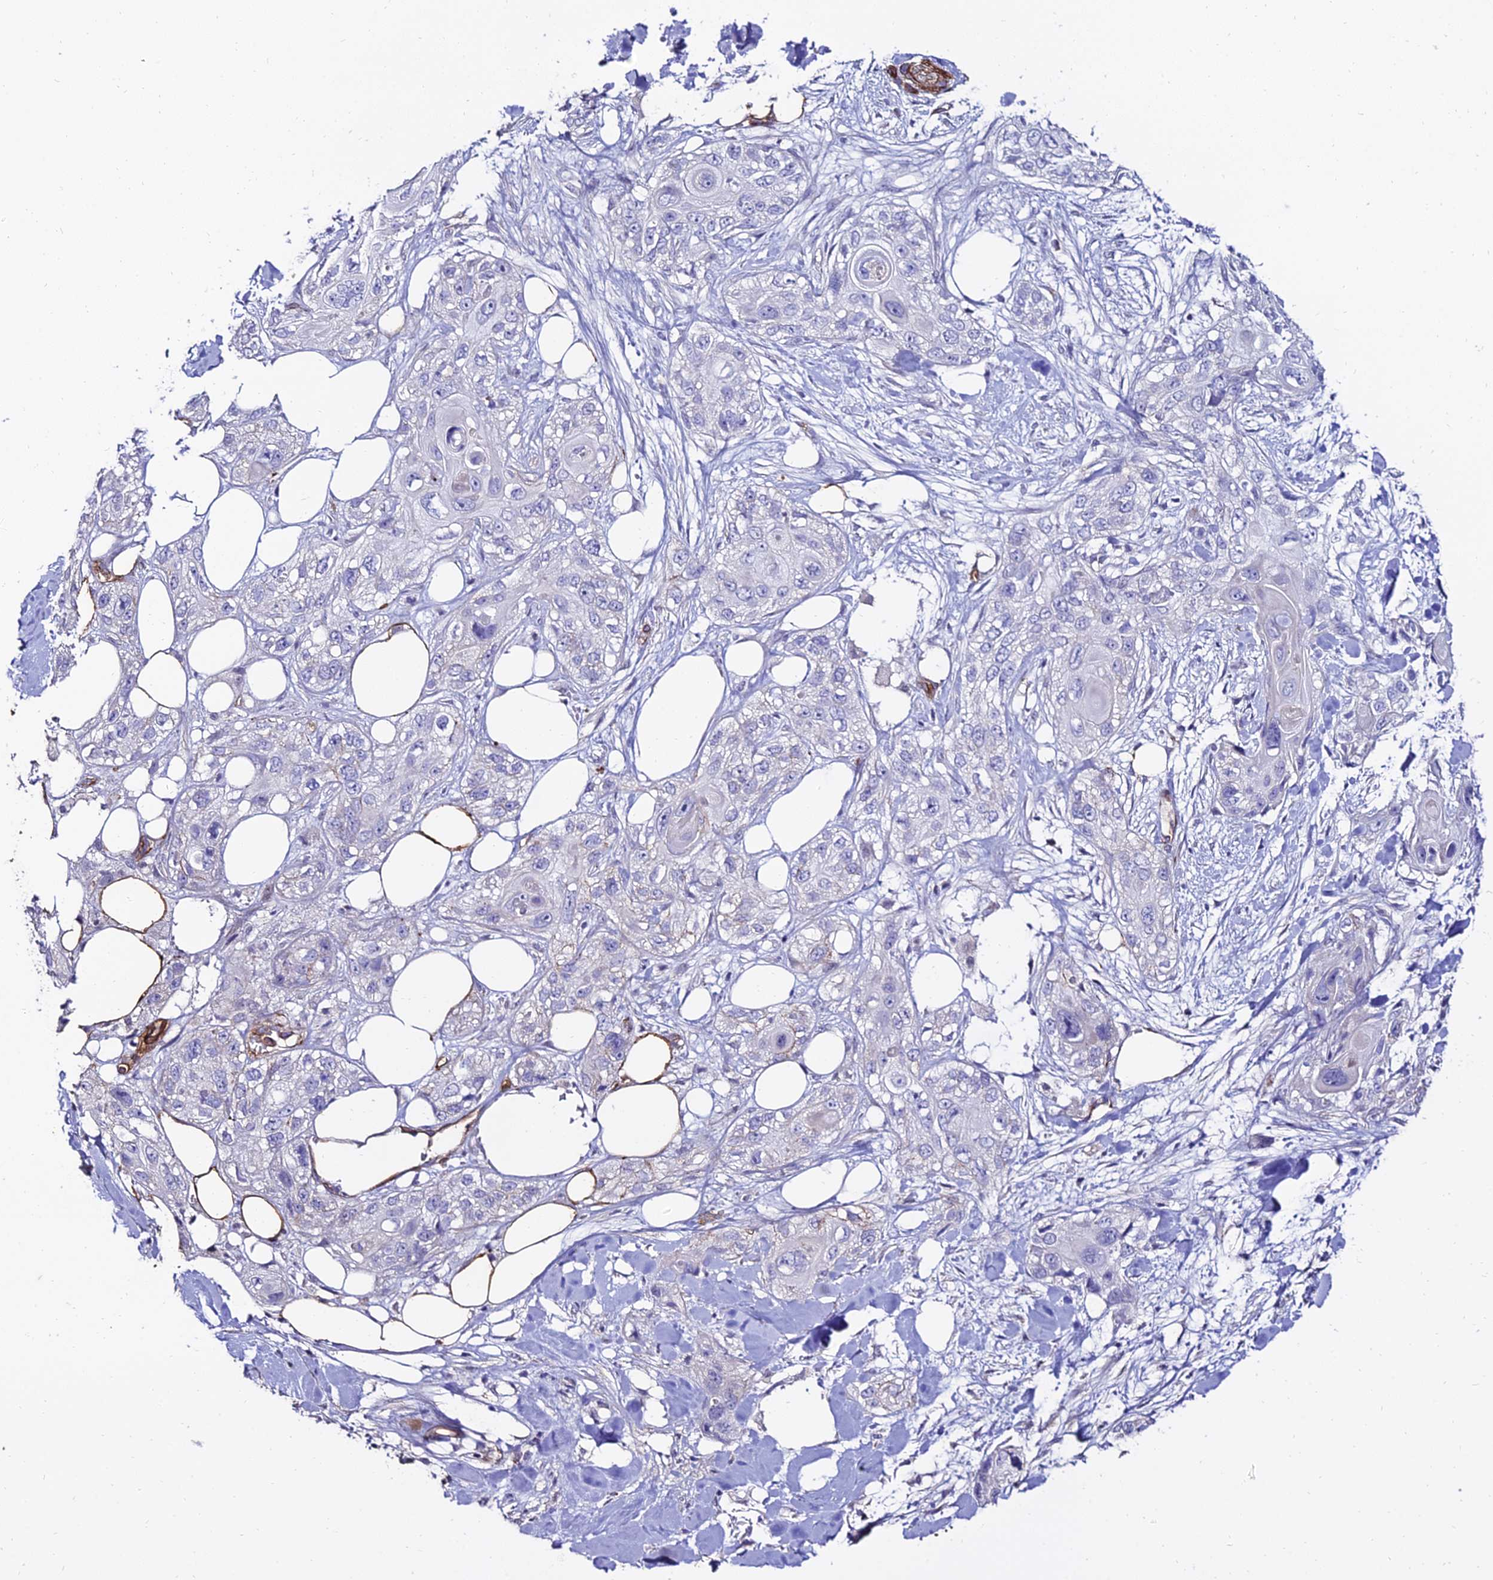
{"staining": {"intensity": "negative", "quantity": "none", "location": "none"}, "tissue": "skin cancer", "cell_type": "Tumor cells", "image_type": "cancer", "snomed": [{"axis": "morphology", "description": "Normal tissue, NOS"}, {"axis": "morphology", "description": "Squamous cell carcinoma, NOS"}, {"axis": "topography", "description": "Skin"}], "caption": "DAB (3,3'-diaminobenzidine) immunohistochemical staining of human squamous cell carcinoma (skin) displays no significant staining in tumor cells. (Stains: DAB (3,3'-diaminobenzidine) IHC with hematoxylin counter stain, Microscopy: brightfield microscopy at high magnification).", "gene": "ALDH3B2", "patient": {"sex": "male", "age": 72}}